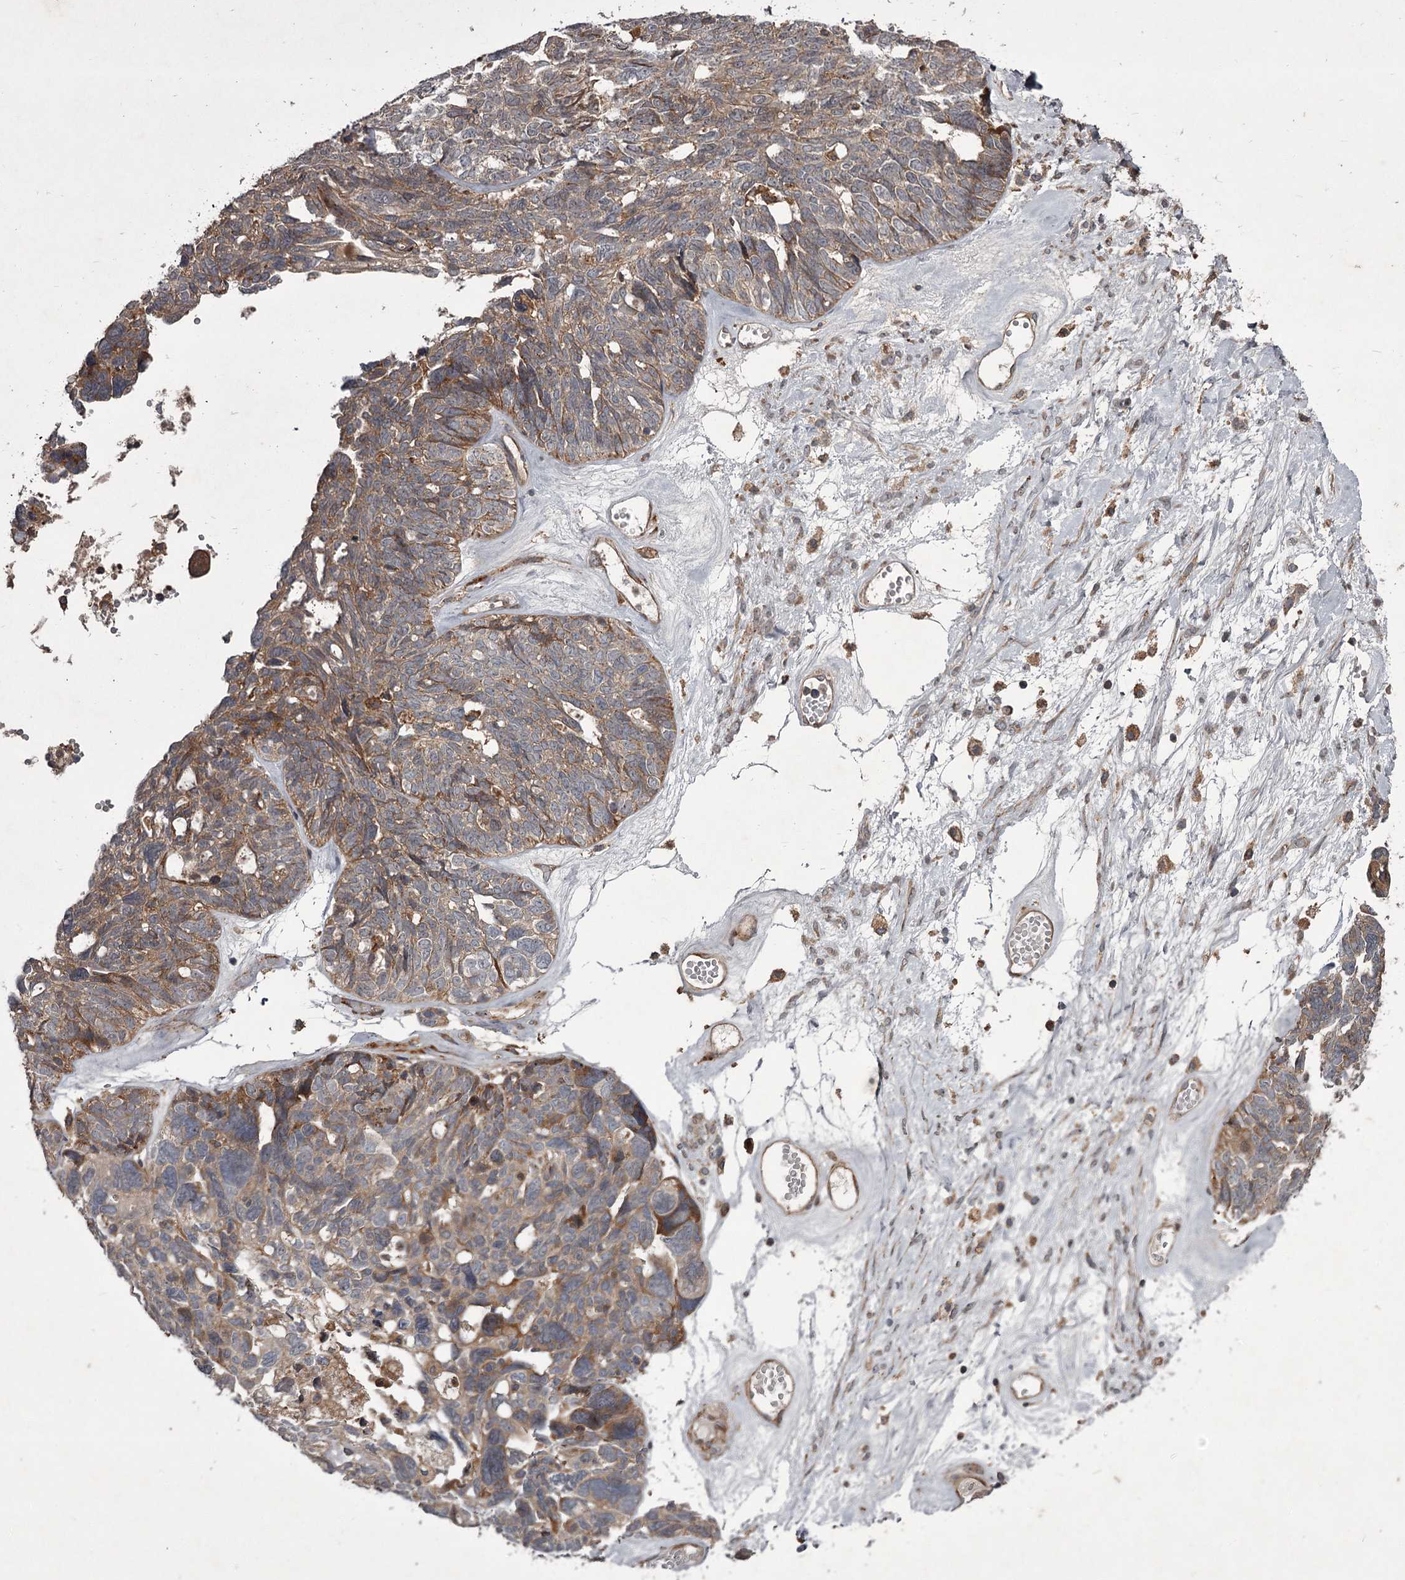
{"staining": {"intensity": "moderate", "quantity": ">75%", "location": "cytoplasmic/membranous"}, "tissue": "ovarian cancer", "cell_type": "Tumor cells", "image_type": "cancer", "snomed": [{"axis": "morphology", "description": "Cystadenocarcinoma, serous, NOS"}, {"axis": "topography", "description": "Ovary"}], "caption": "Immunohistochemical staining of human ovarian cancer exhibits moderate cytoplasmic/membranous protein staining in about >75% of tumor cells. (DAB (3,3'-diaminobenzidine) = brown stain, brightfield microscopy at high magnification).", "gene": "UNC93B1", "patient": {"sex": "female", "age": 79}}